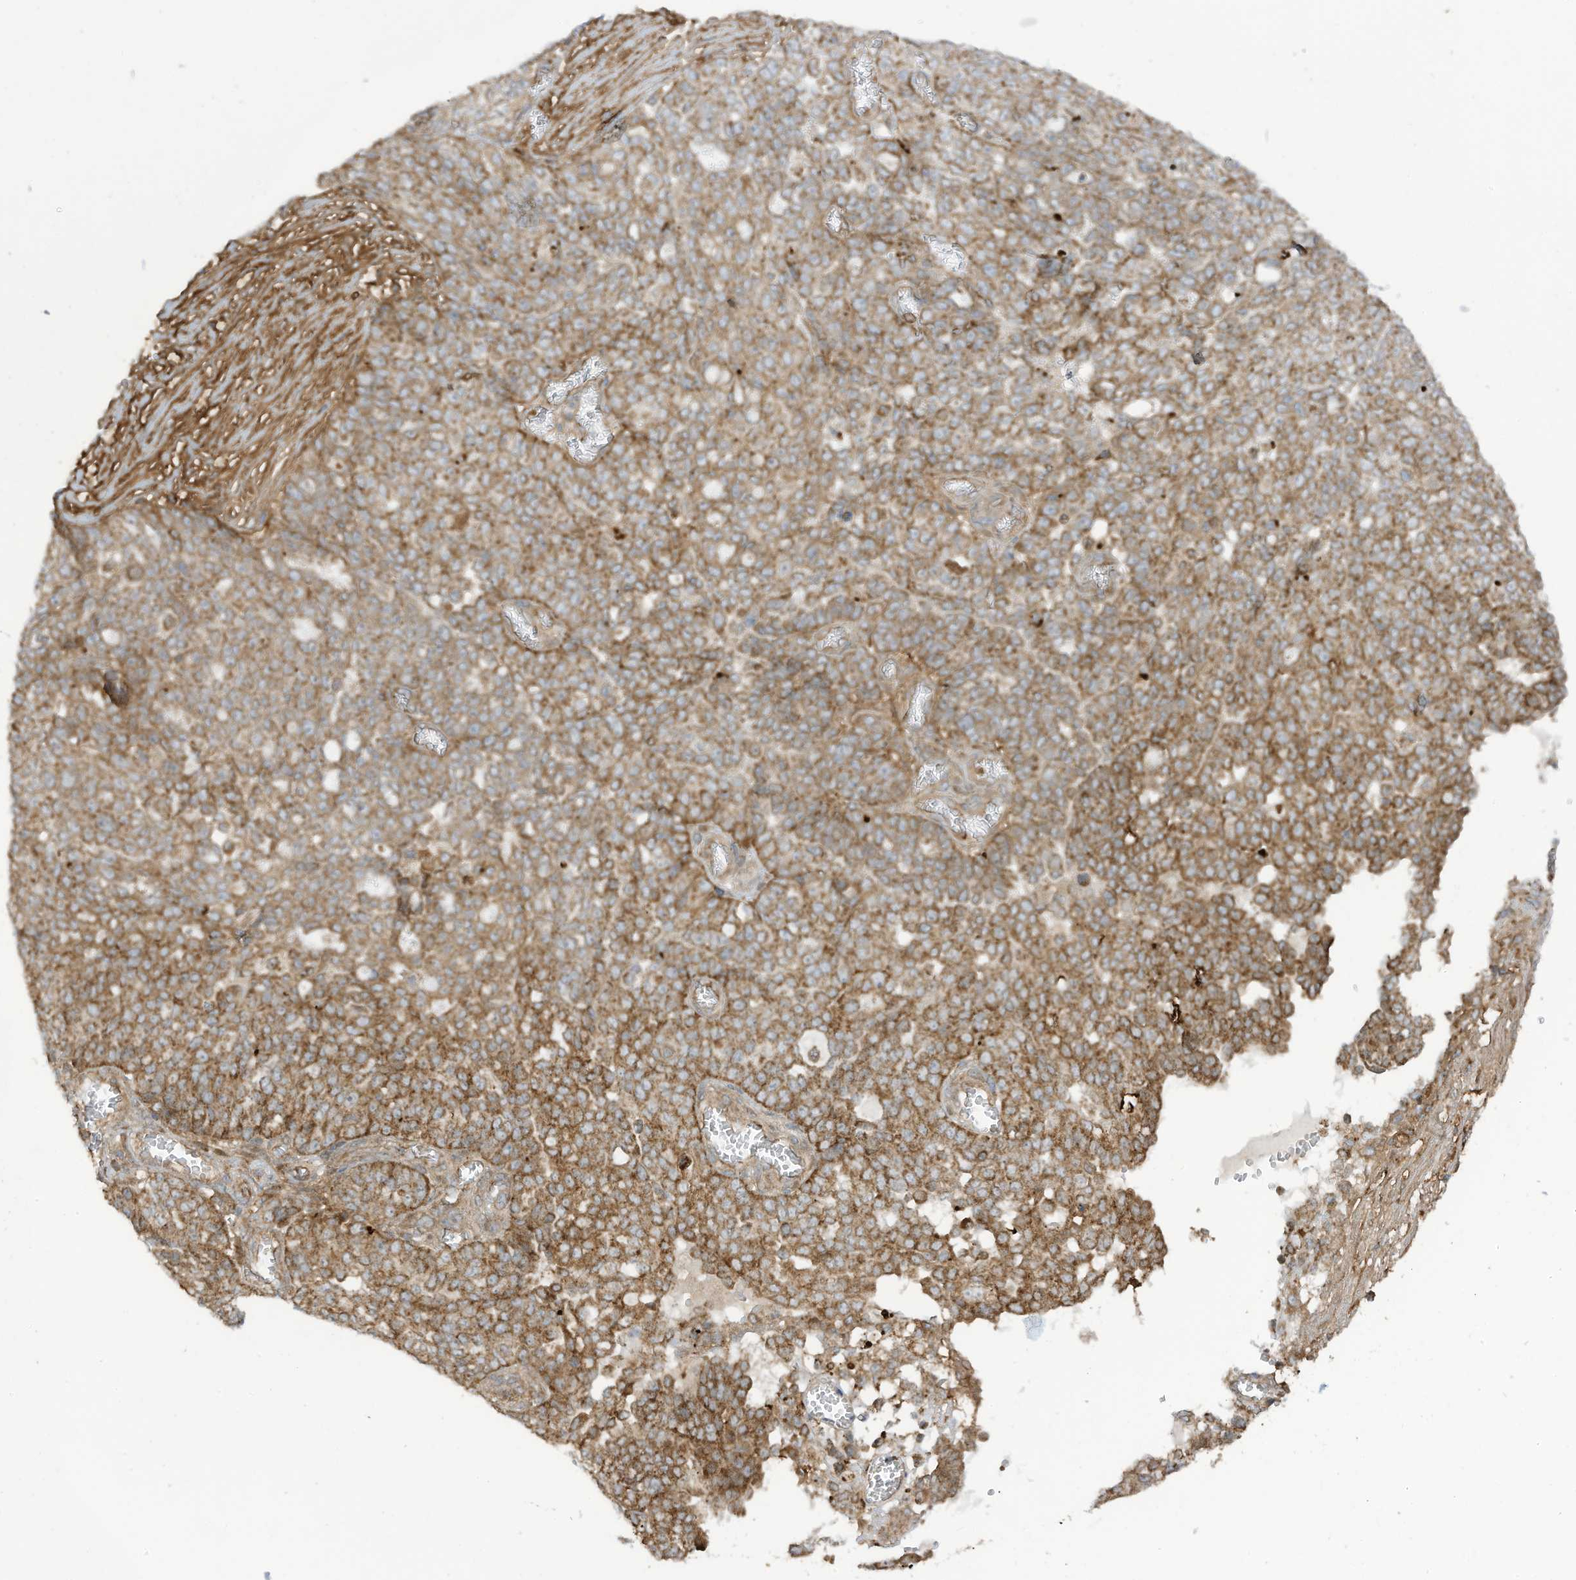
{"staining": {"intensity": "moderate", "quantity": ">75%", "location": "cytoplasmic/membranous"}, "tissue": "ovarian cancer", "cell_type": "Tumor cells", "image_type": "cancer", "snomed": [{"axis": "morphology", "description": "Cystadenocarcinoma, serous, NOS"}, {"axis": "topography", "description": "Soft tissue"}, {"axis": "topography", "description": "Ovary"}], "caption": "An immunohistochemistry micrograph of neoplastic tissue is shown. Protein staining in brown shows moderate cytoplasmic/membranous positivity in ovarian serous cystadenocarcinoma within tumor cells. The staining was performed using DAB (3,3'-diaminobenzidine) to visualize the protein expression in brown, while the nuclei were stained in blue with hematoxylin (Magnification: 20x).", "gene": "REPS1", "patient": {"sex": "female", "age": 57}}